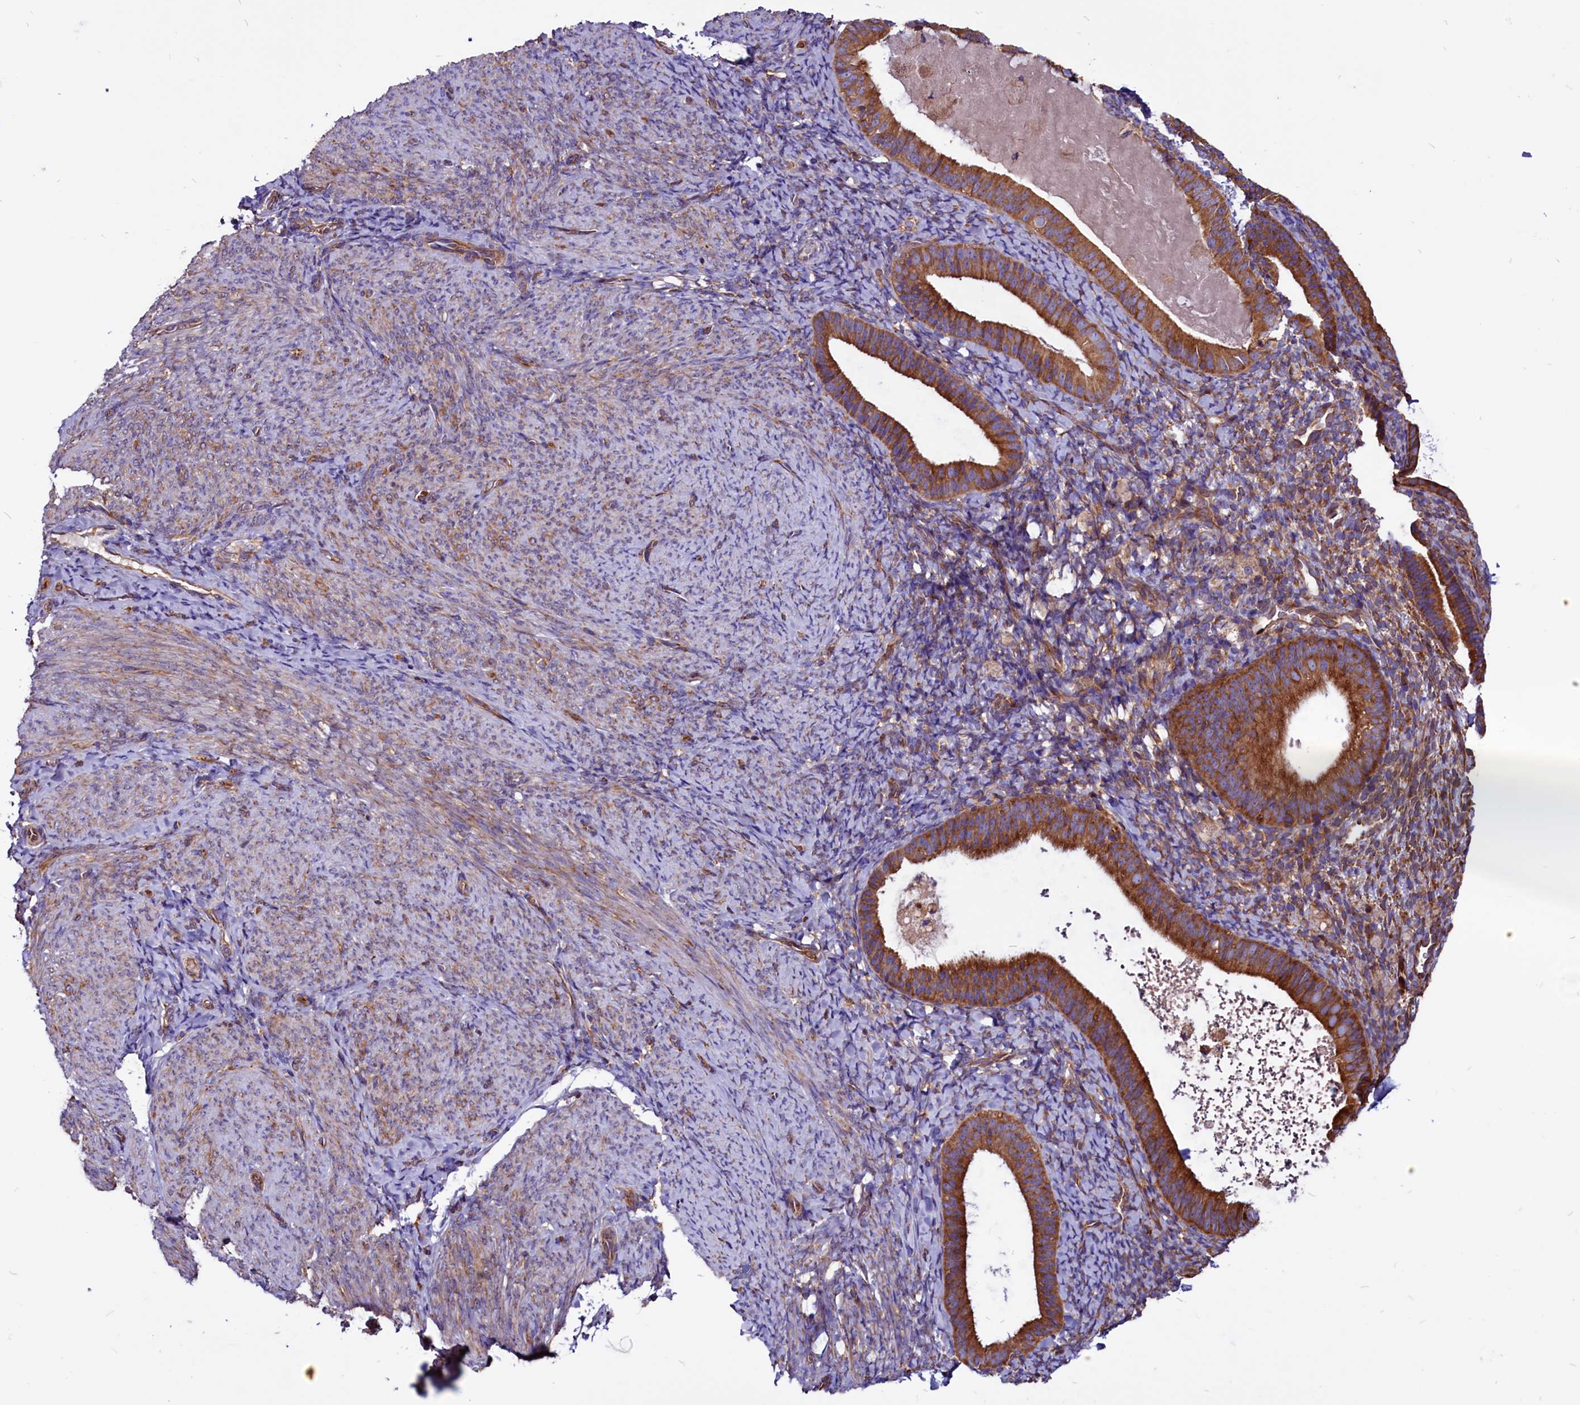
{"staining": {"intensity": "moderate", "quantity": "<25%", "location": "cytoplasmic/membranous"}, "tissue": "endometrium", "cell_type": "Cells in endometrial stroma", "image_type": "normal", "snomed": [{"axis": "morphology", "description": "Normal tissue, NOS"}, {"axis": "topography", "description": "Endometrium"}], "caption": "DAB (3,3'-diaminobenzidine) immunohistochemical staining of unremarkable endometrium shows moderate cytoplasmic/membranous protein staining in about <25% of cells in endometrial stroma.", "gene": "EIF3G", "patient": {"sex": "female", "age": 65}}